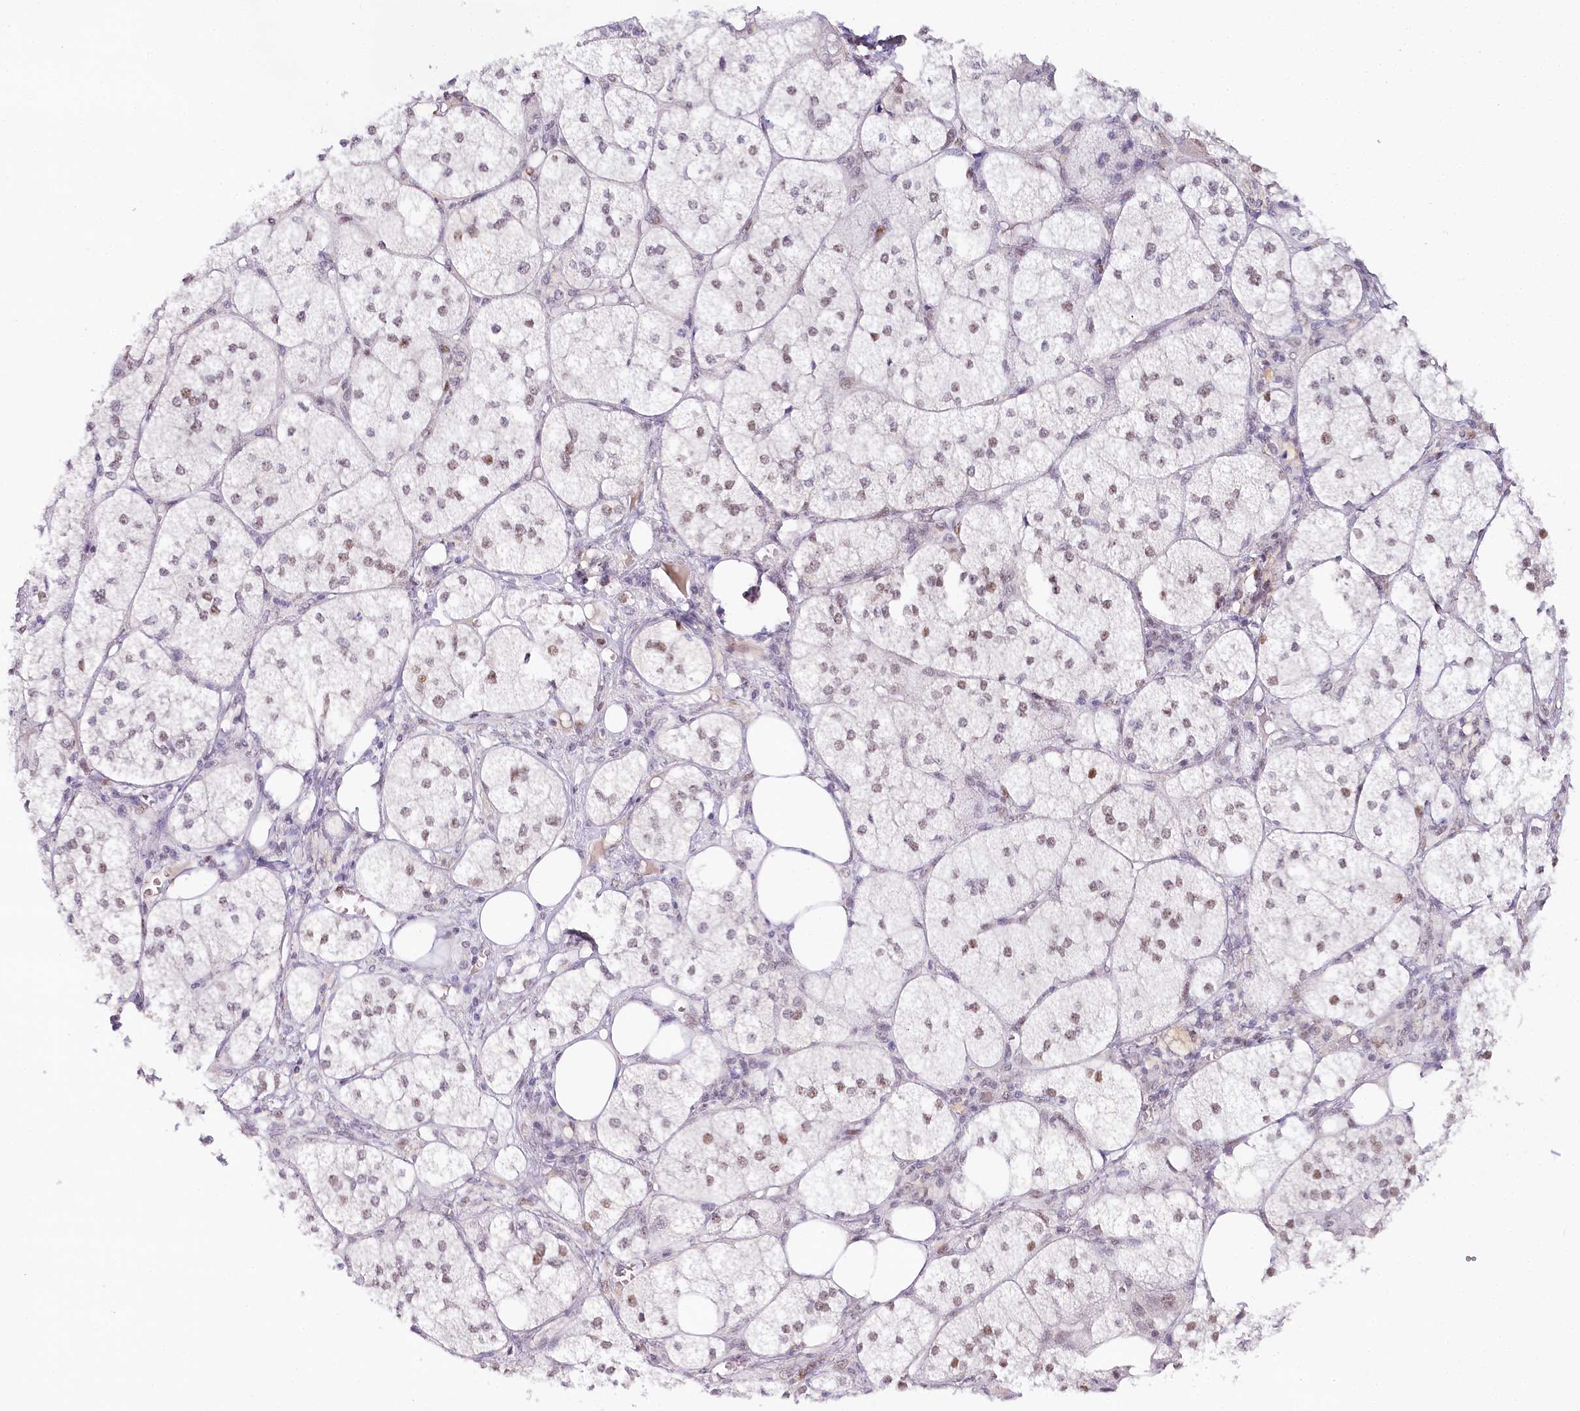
{"staining": {"intensity": "weak", "quantity": ">75%", "location": "nuclear"}, "tissue": "adrenal gland", "cell_type": "Glandular cells", "image_type": "normal", "snomed": [{"axis": "morphology", "description": "Normal tissue, NOS"}, {"axis": "topography", "description": "Adrenal gland"}], "caption": "Immunohistochemical staining of benign adrenal gland shows weak nuclear protein positivity in approximately >75% of glandular cells.", "gene": "TP53", "patient": {"sex": "female", "age": 61}}